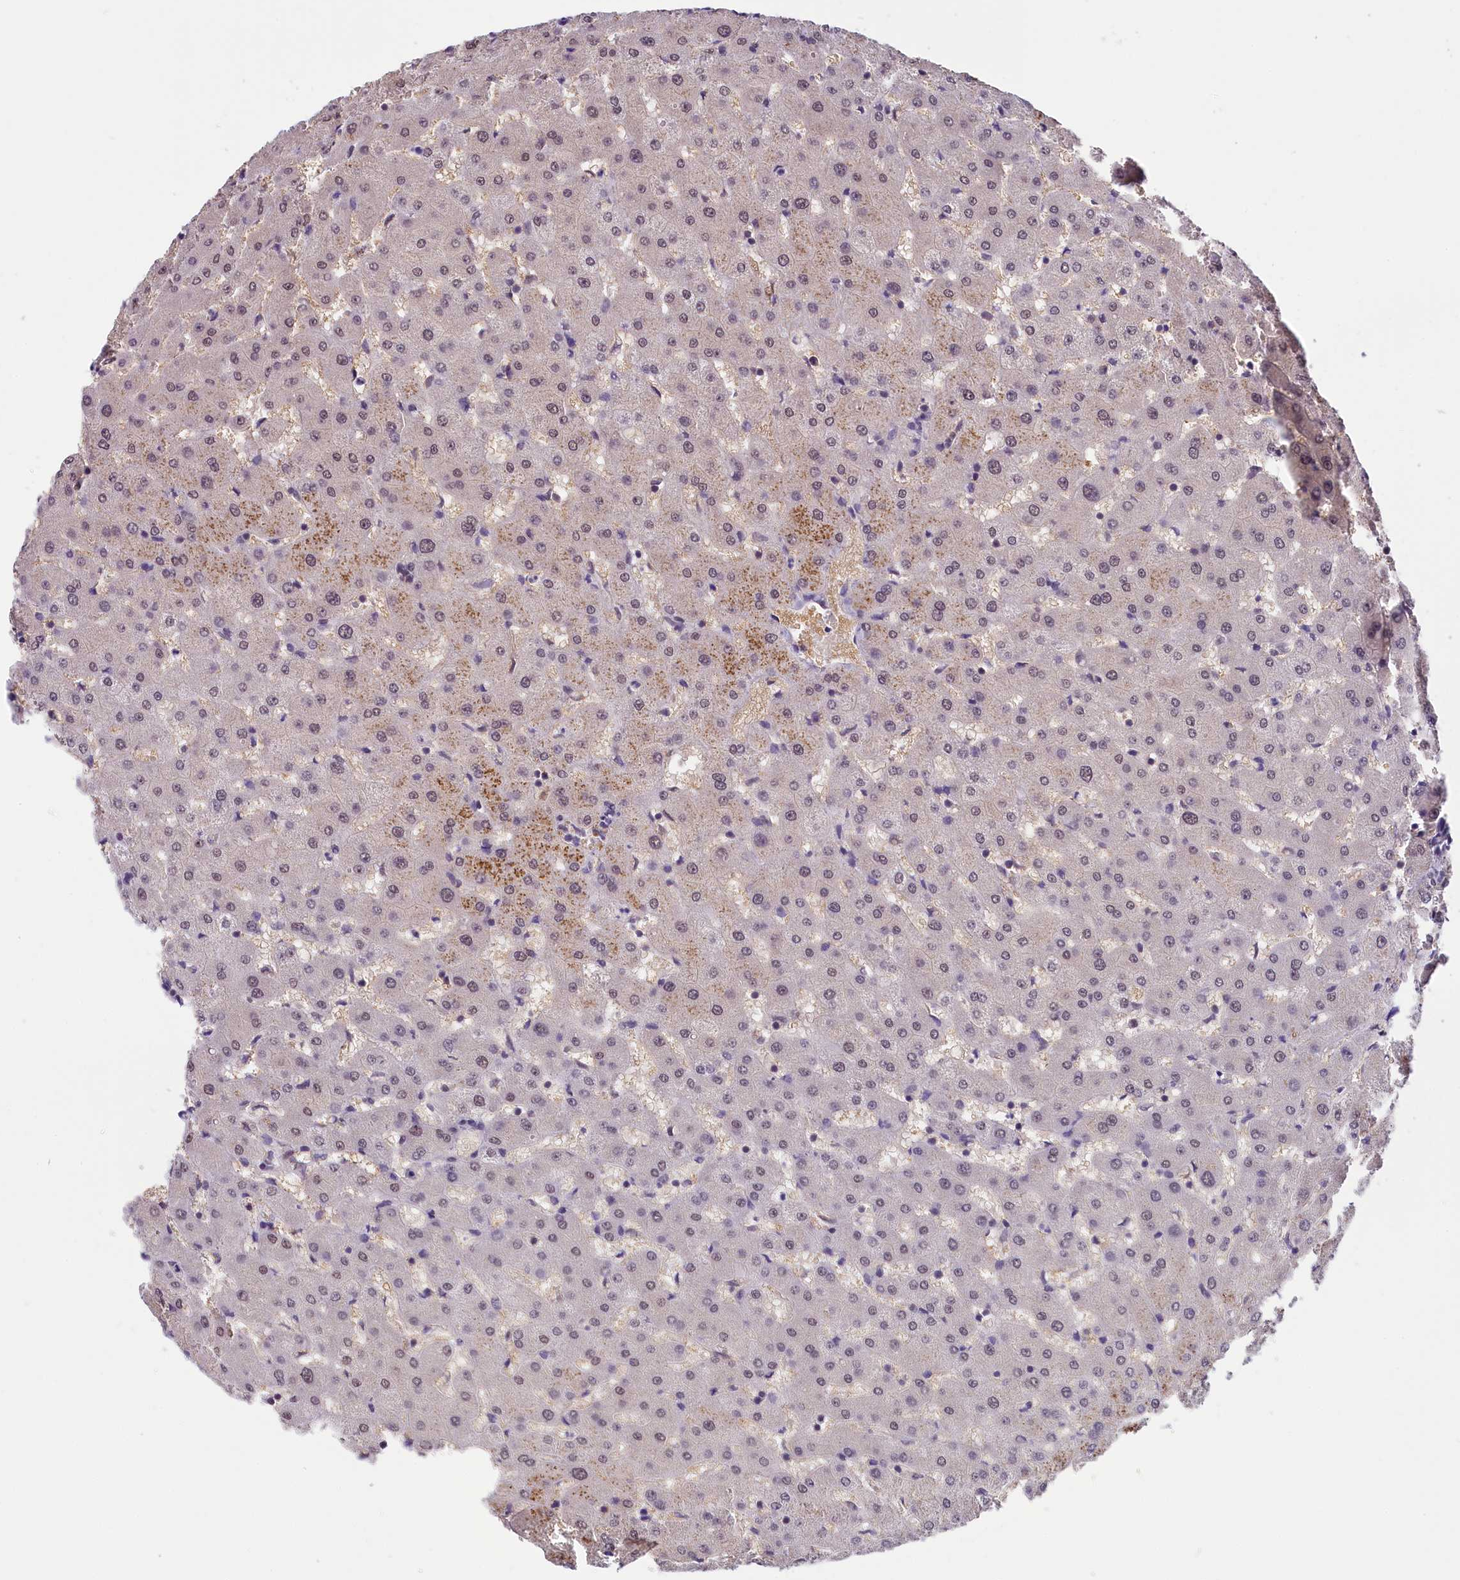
{"staining": {"intensity": "weak", "quantity": ">75%", "location": "nuclear"}, "tissue": "liver", "cell_type": "Cholangiocytes", "image_type": "normal", "snomed": [{"axis": "morphology", "description": "Normal tissue, NOS"}, {"axis": "topography", "description": "Liver"}], "caption": "IHC staining of unremarkable liver, which demonstrates low levels of weak nuclear staining in approximately >75% of cholangiocytes indicating weak nuclear protein positivity. The staining was performed using DAB (brown) for protein detection and nuclei were counterstained in hematoxylin (blue).", "gene": "ZC3H4", "patient": {"sex": "female", "age": 63}}